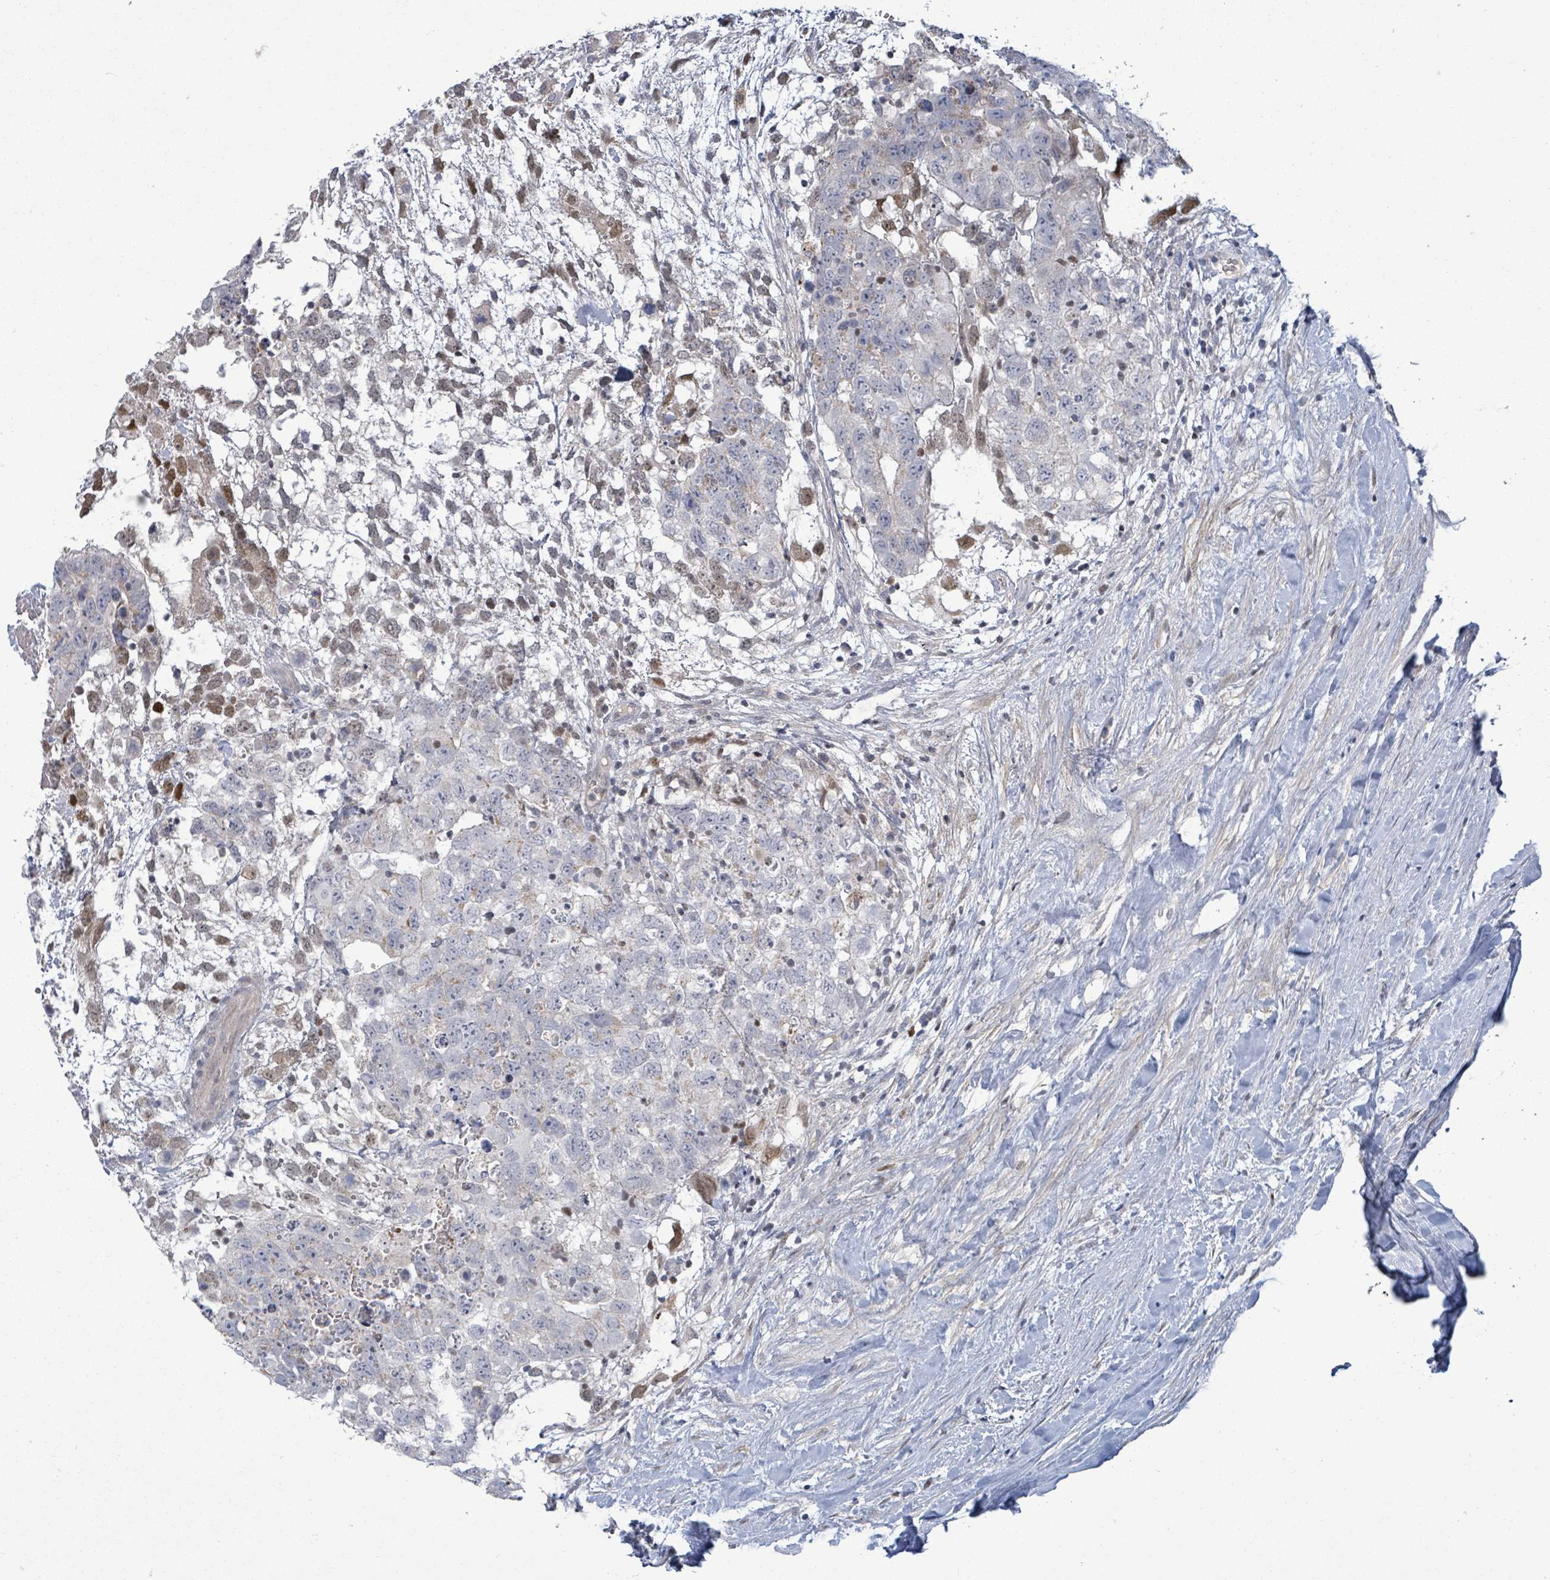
{"staining": {"intensity": "negative", "quantity": "none", "location": "none"}, "tissue": "testis cancer", "cell_type": "Tumor cells", "image_type": "cancer", "snomed": [{"axis": "morphology", "description": "Seminoma, NOS"}, {"axis": "morphology", "description": "Carcinoma, Embryonal, NOS"}, {"axis": "topography", "description": "Testis"}], "caption": "IHC of testis cancer shows no expression in tumor cells. (Stains: DAB immunohistochemistry (IHC) with hematoxylin counter stain, Microscopy: brightfield microscopy at high magnification).", "gene": "ZFPM1", "patient": {"sex": "male", "age": 29}}